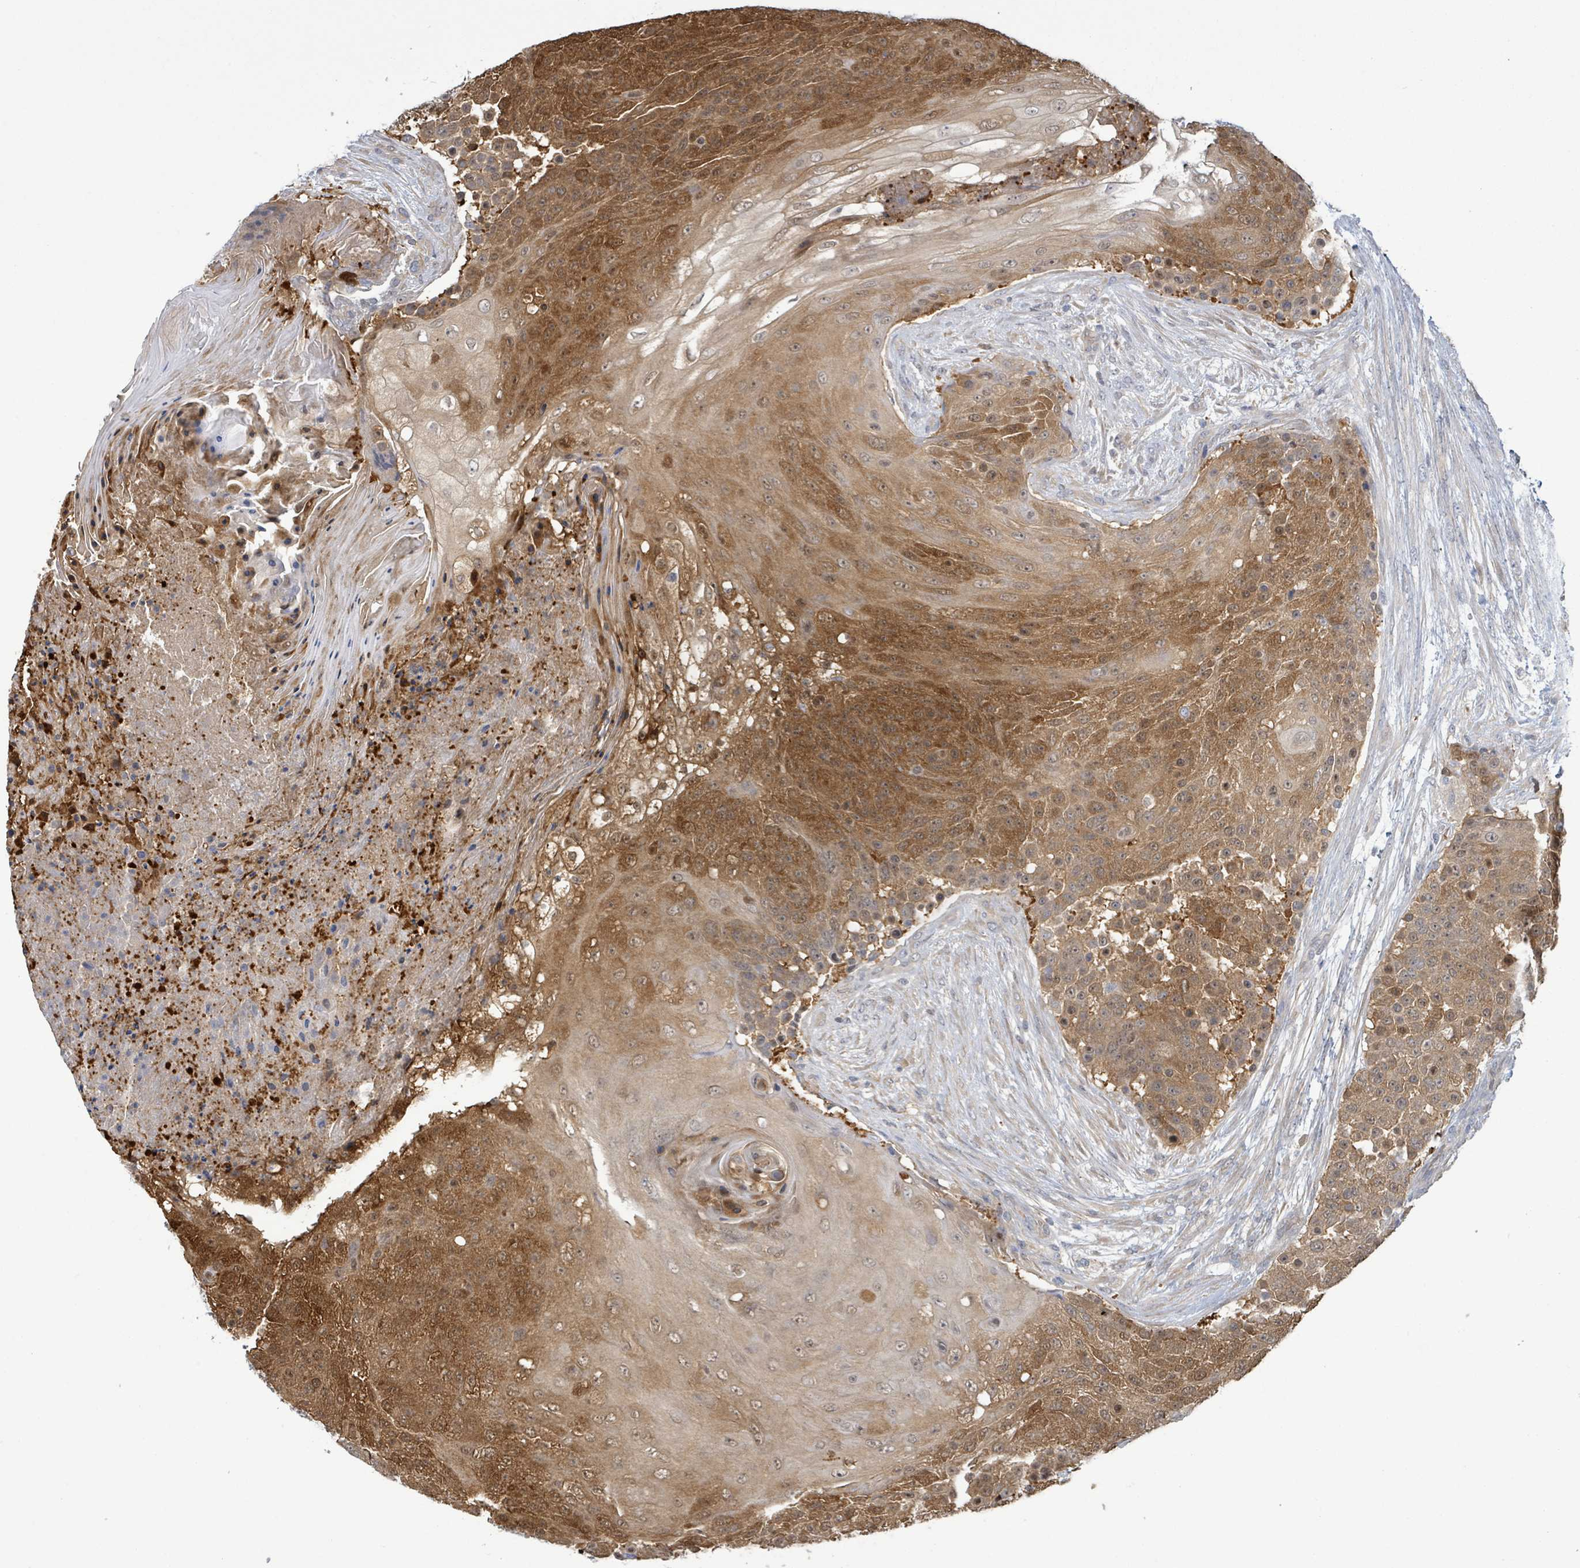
{"staining": {"intensity": "moderate", "quantity": ">75%", "location": "cytoplasmic/membranous"}, "tissue": "urothelial cancer", "cell_type": "Tumor cells", "image_type": "cancer", "snomed": [{"axis": "morphology", "description": "Urothelial carcinoma, High grade"}, {"axis": "topography", "description": "Urinary bladder"}], "caption": "Protein expression analysis of human urothelial cancer reveals moderate cytoplasmic/membranous staining in approximately >75% of tumor cells. (Brightfield microscopy of DAB IHC at high magnification).", "gene": "PGAM1", "patient": {"sex": "female", "age": 63}}